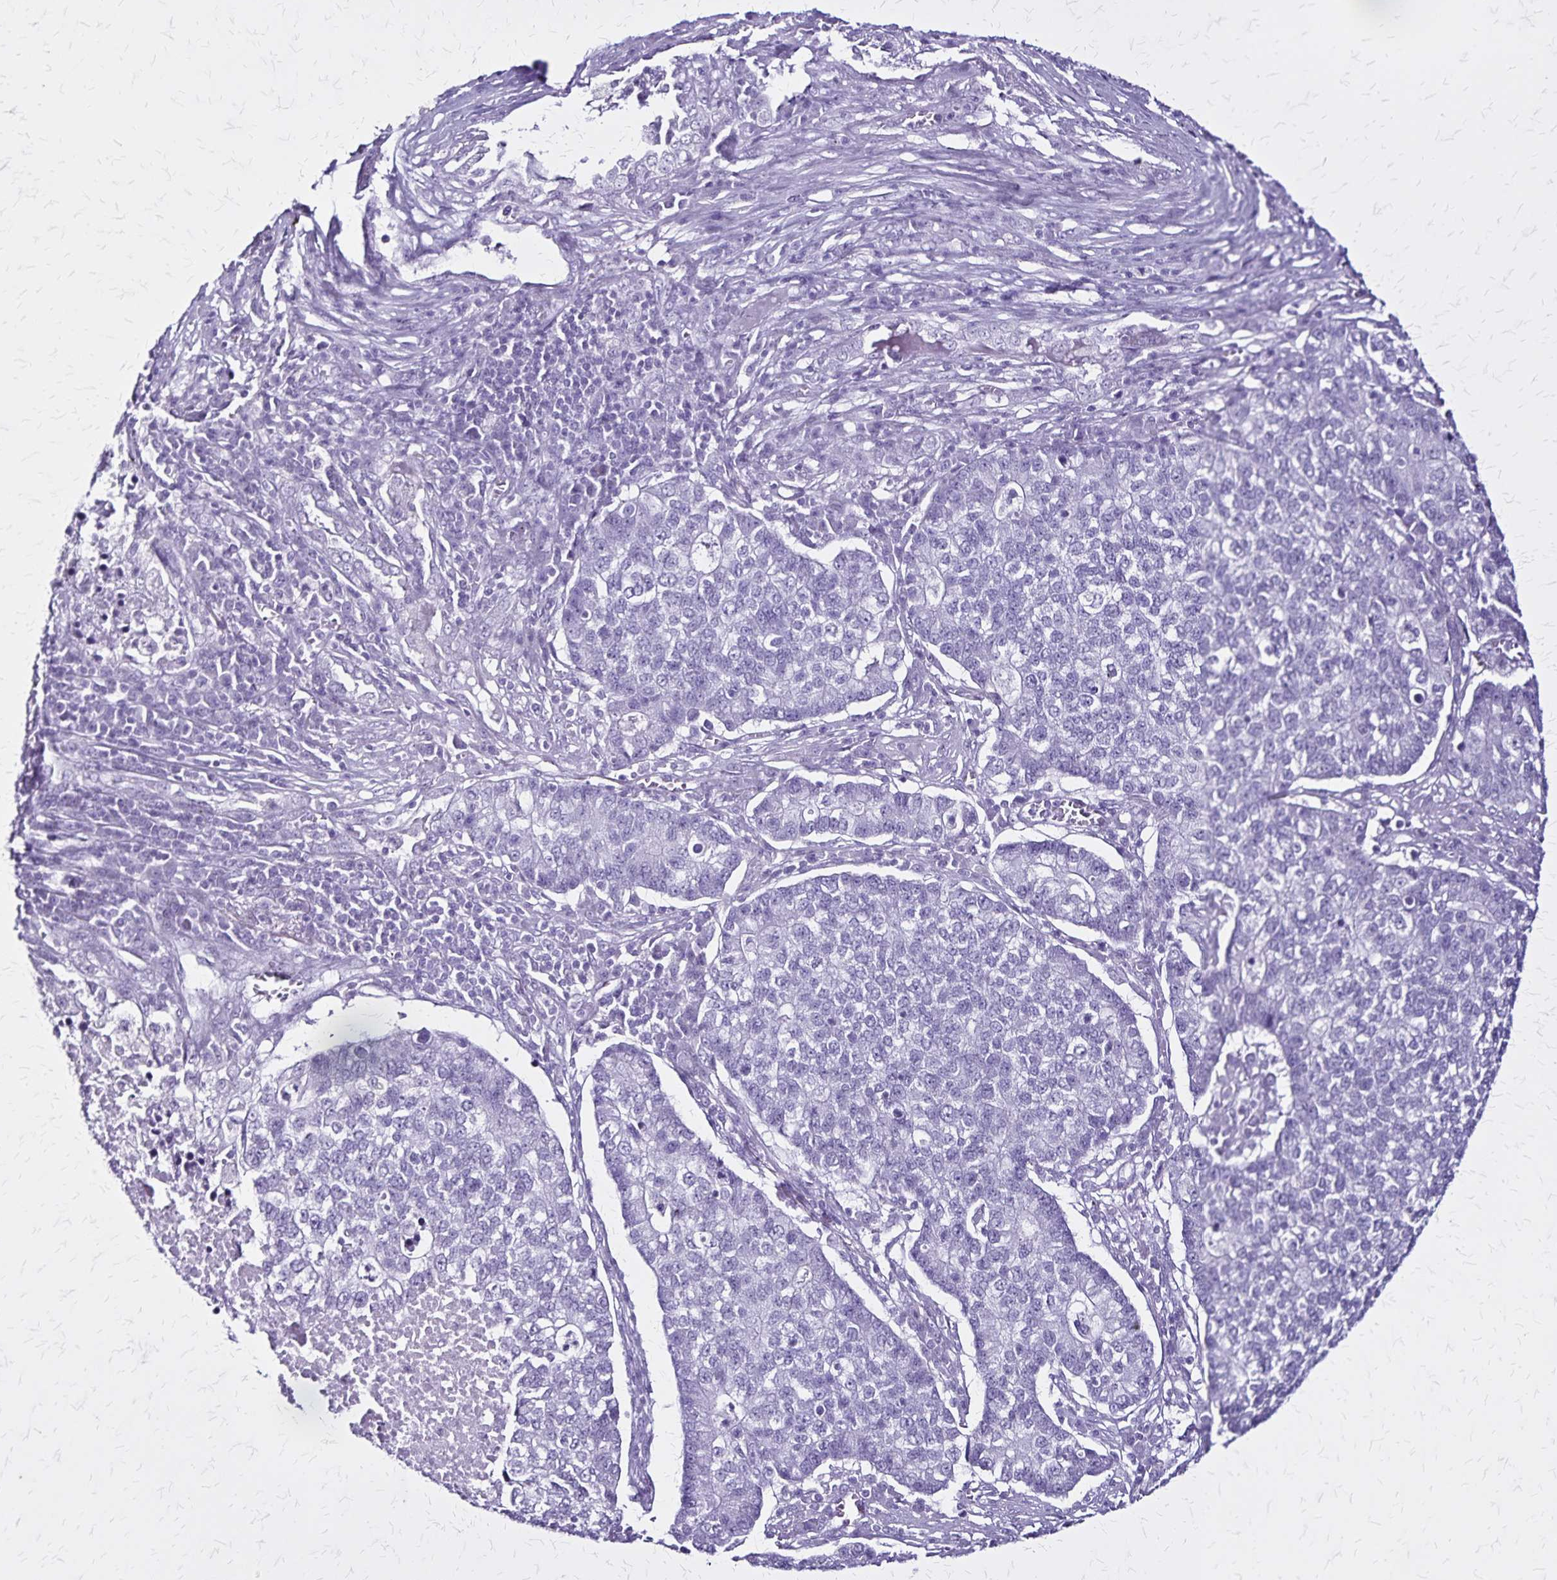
{"staining": {"intensity": "negative", "quantity": "none", "location": "none"}, "tissue": "lung cancer", "cell_type": "Tumor cells", "image_type": "cancer", "snomed": [{"axis": "morphology", "description": "Adenocarcinoma, NOS"}, {"axis": "topography", "description": "Lung"}], "caption": "This is an immunohistochemistry image of human lung cancer. There is no staining in tumor cells.", "gene": "KRT2", "patient": {"sex": "male", "age": 57}}